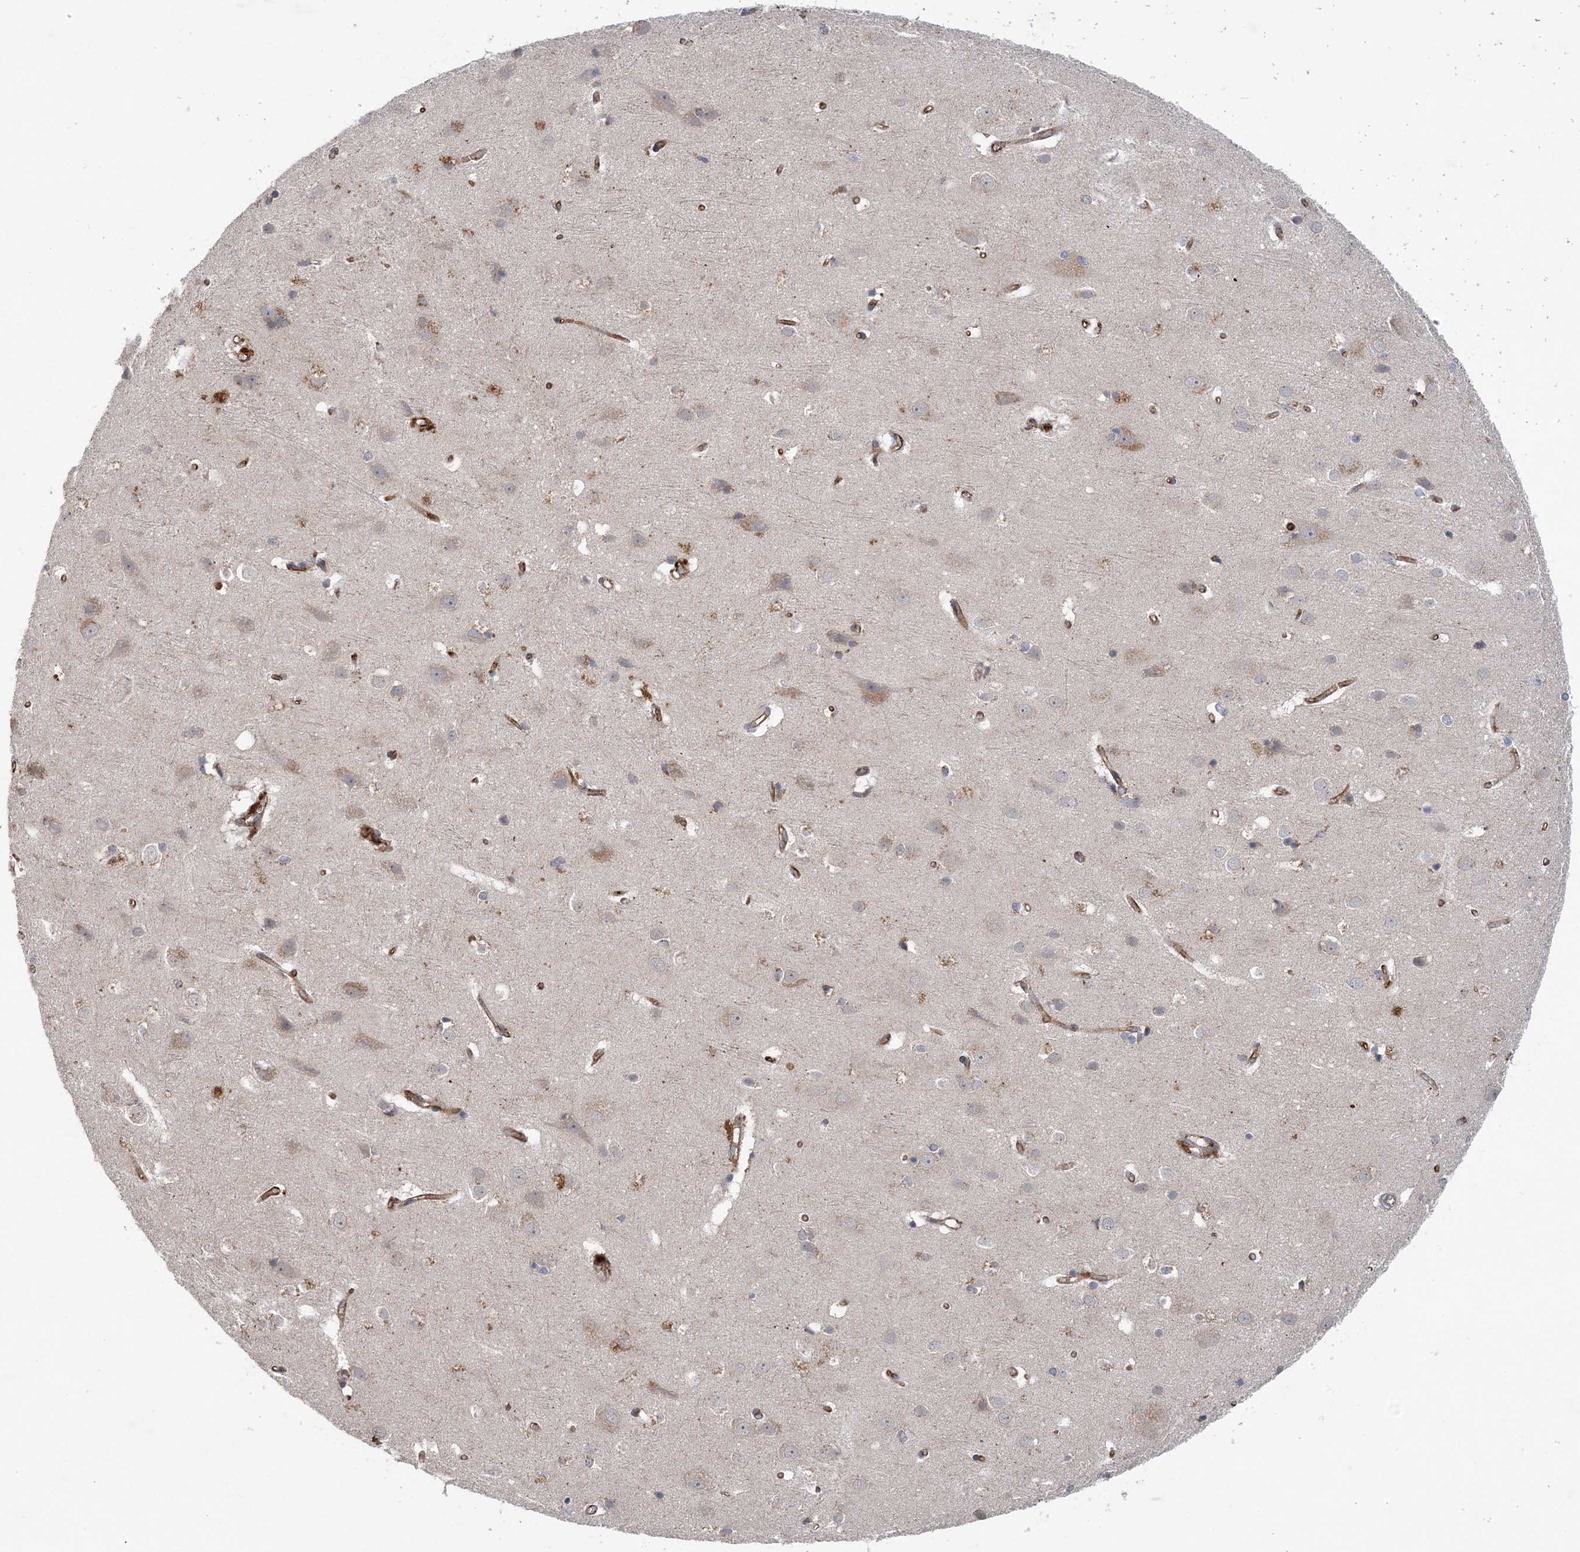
{"staining": {"intensity": "moderate", "quantity": ">75%", "location": "cytoplasmic/membranous"}, "tissue": "cerebral cortex", "cell_type": "Endothelial cells", "image_type": "normal", "snomed": [{"axis": "morphology", "description": "Normal tissue, NOS"}, {"axis": "topography", "description": "Cerebral cortex"}], "caption": "An immunohistochemistry (IHC) image of normal tissue is shown. Protein staining in brown labels moderate cytoplasmic/membranous positivity in cerebral cortex within endothelial cells.", "gene": "PTTG1IP", "patient": {"sex": "male", "age": 54}}